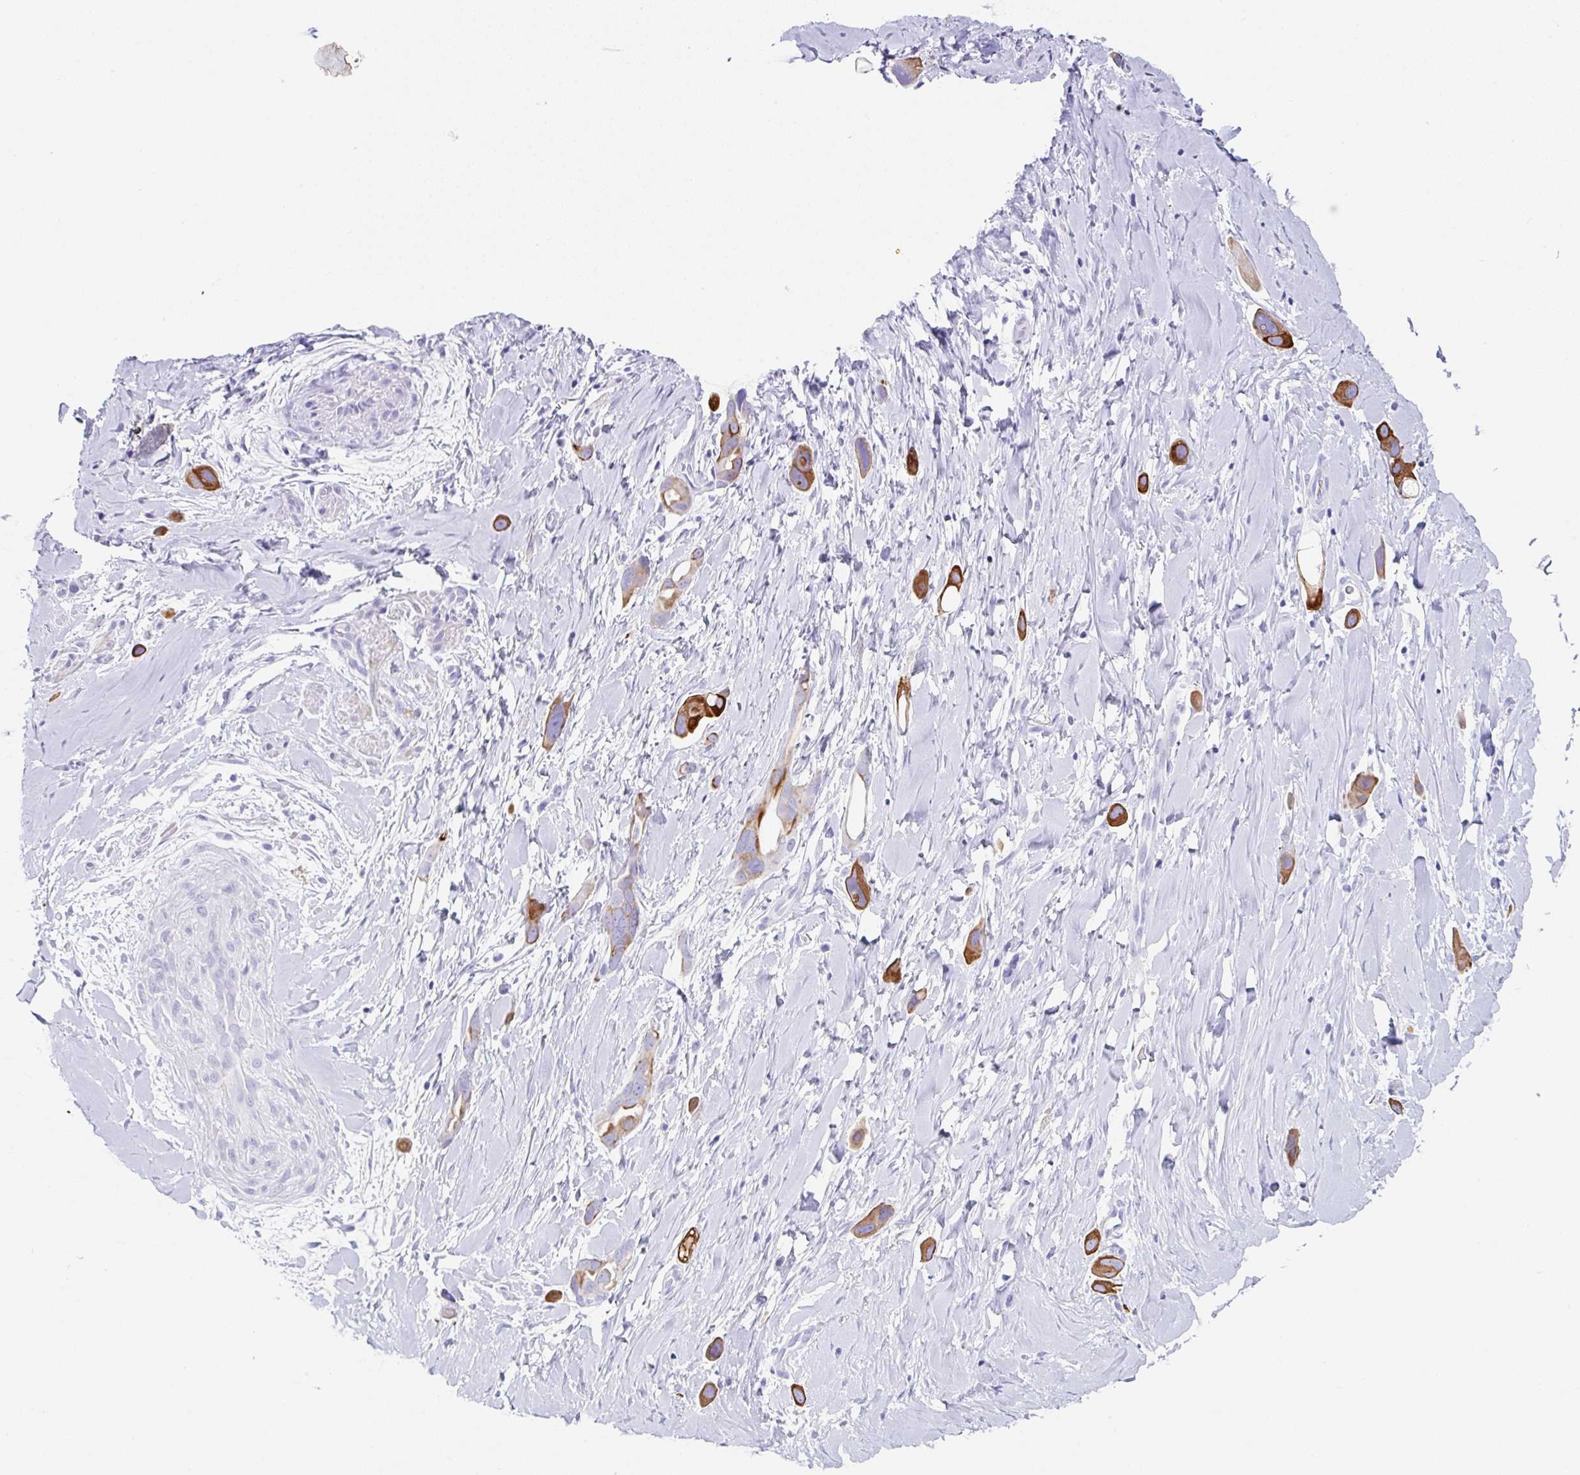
{"staining": {"intensity": "strong", "quantity": ">75%", "location": "cytoplasmic/membranous"}, "tissue": "lung cancer", "cell_type": "Tumor cells", "image_type": "cancer", "snomed": [{"axis": "morphology", "description": "Adenocarcinoma, NOS"}, {"axis": "topography", "description": "Lung"}], "caption": "Lung adenocarcinoma stained with a protein marker exhibits strong staining in tumor cells.", "gene": "CLDND2", "patient": {"sex": "male", "age": 76}}